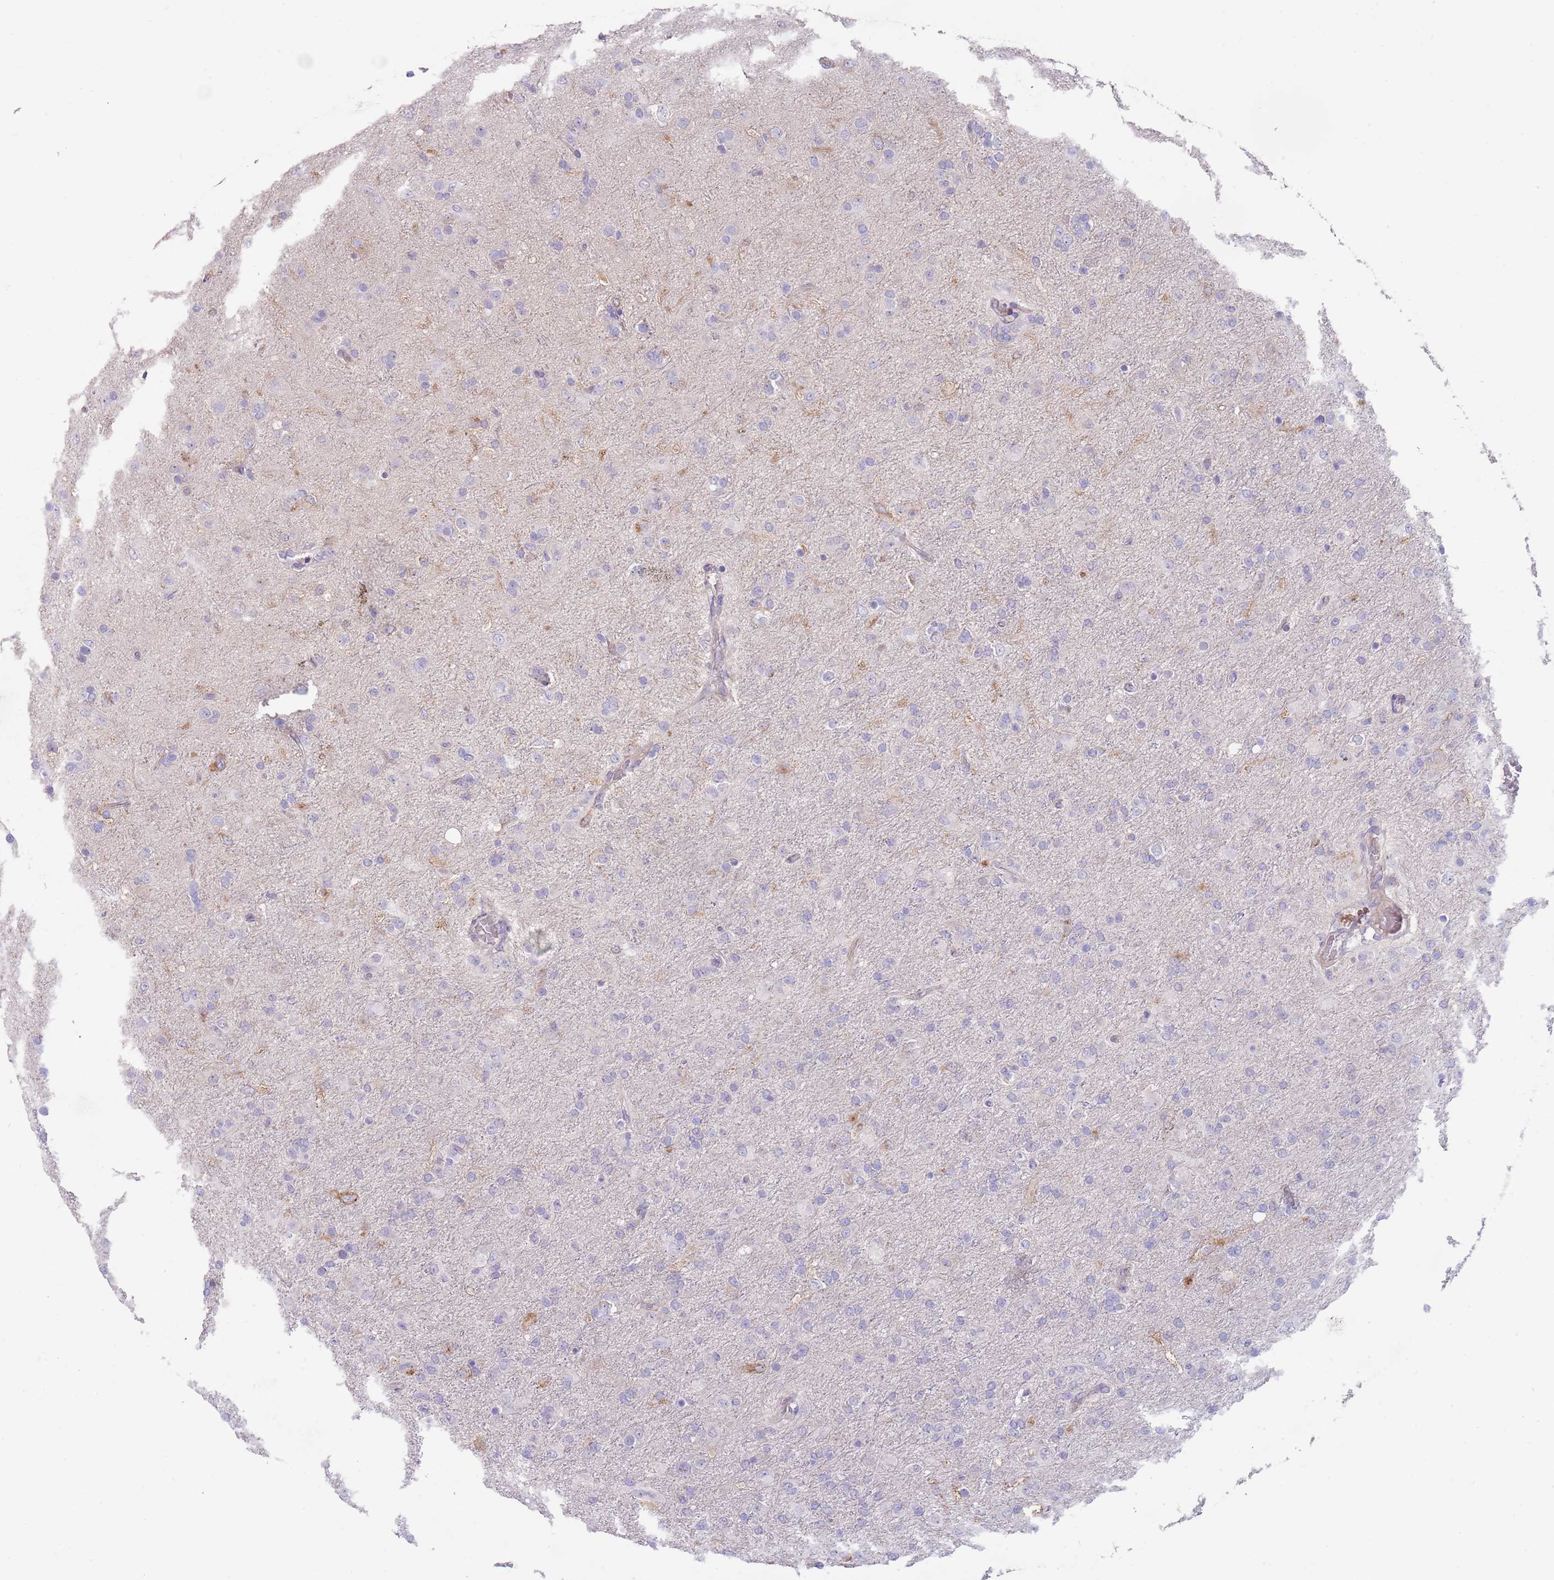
{"staining": {"intensity": "negative", "quantity": "none", "location": "none"}, "tissue": "glioma", "cell_type": "Tumor cells", "image_type": "cancer", "snomed": [{"axis": "morphology", "description": "Glioma, malignant, Low grade"}, {"axis": "topography", "description": "Brain"}], "caption": "IHC of malignant low-grade glioma shows no staining in tumor cells.", "gene": "ZNF14", "patient": {"sex": "male", "age": 65}}